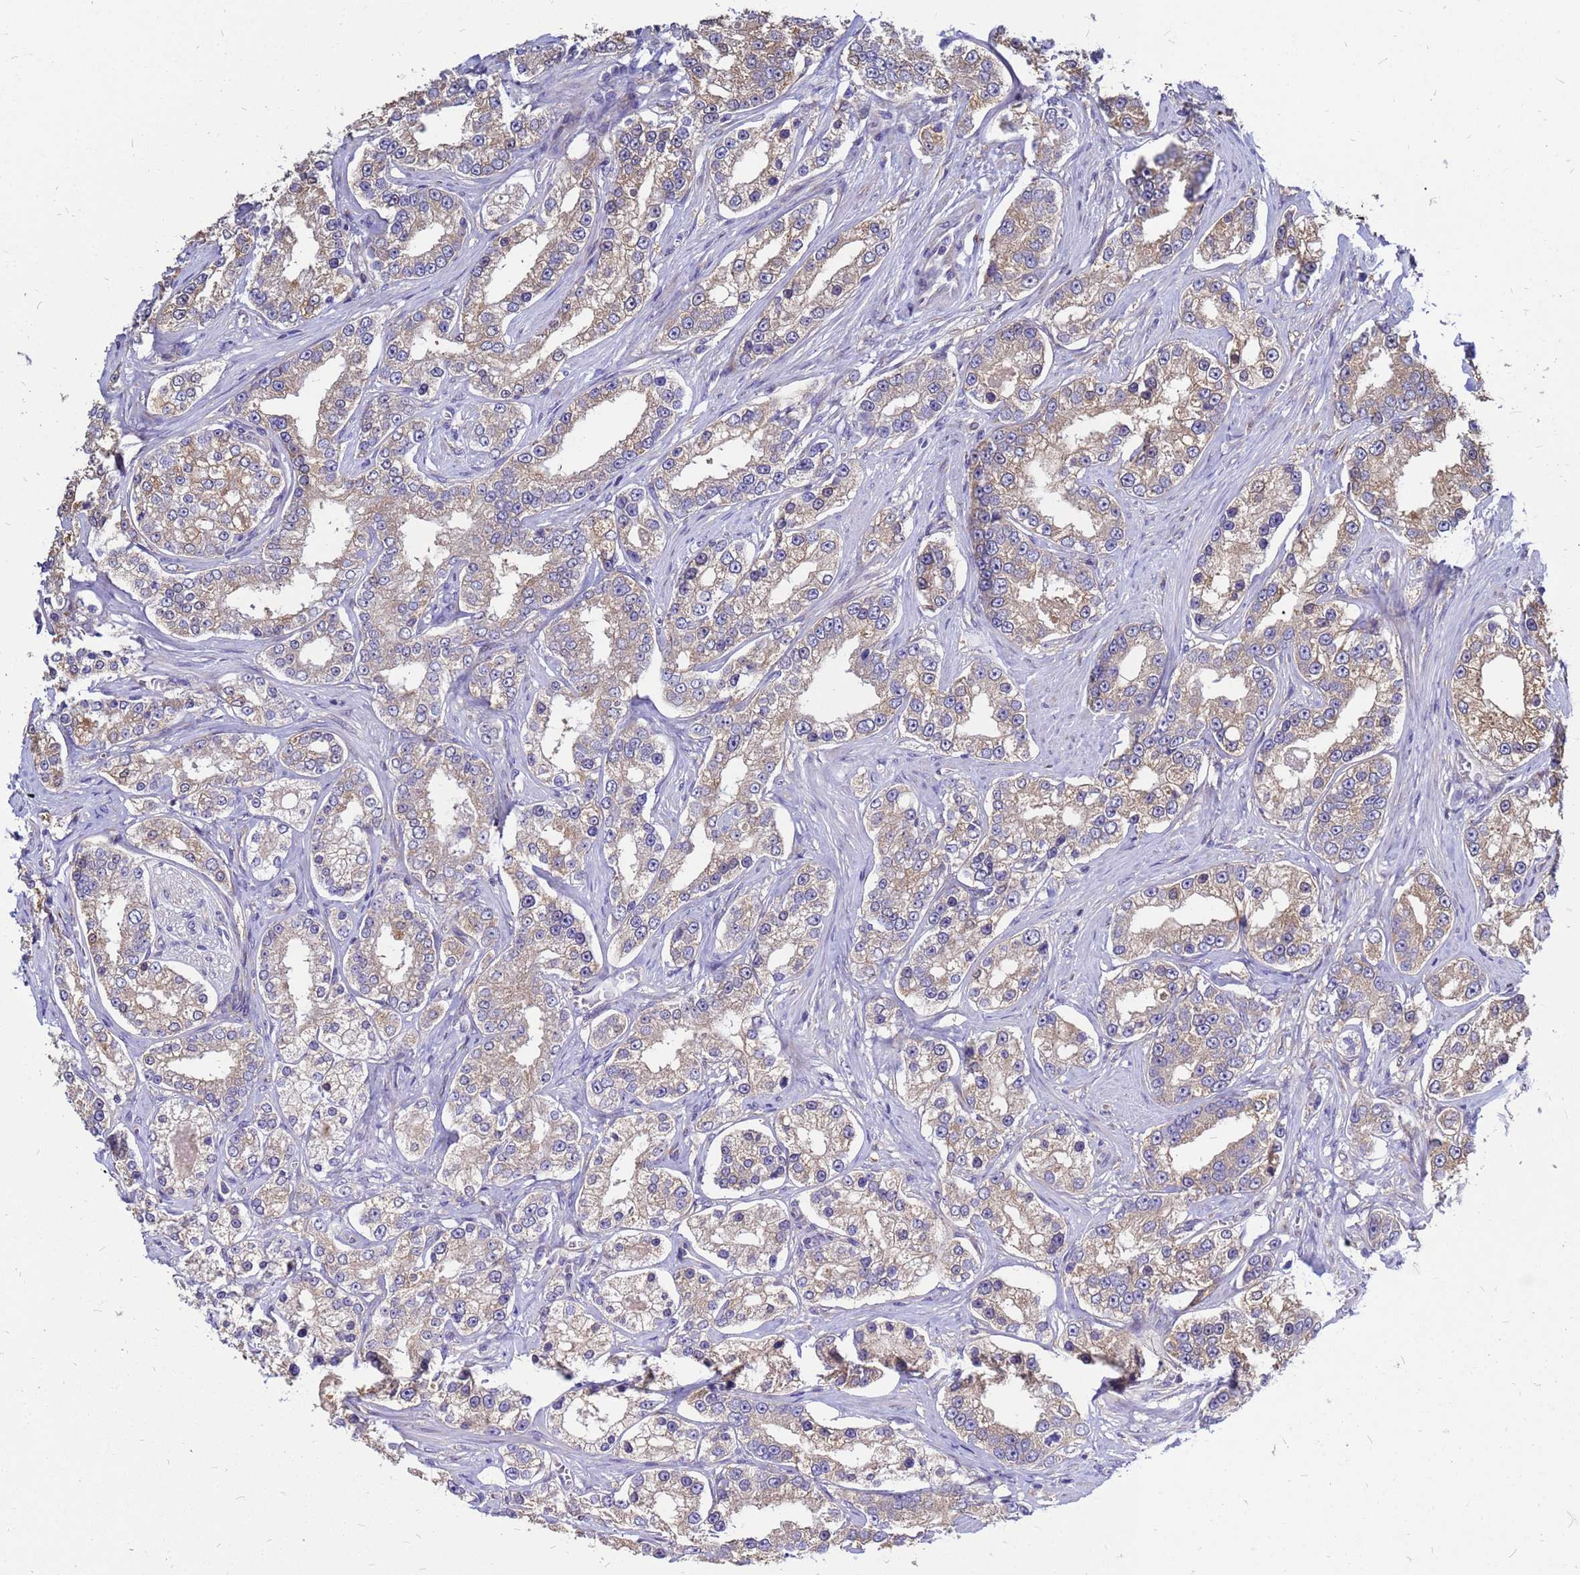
{"staining": {"intensity": "weak", "quantity": ">75%", "location": "cytoplasmic/membranous"}, "tissue": "prostate cancer", "cell_type": "Tumor cells", "image_type": "cancer", "snomed": [{"axis": "morphology", "description": "Normal tissue, NOS"}, {"axis": "morphology", "description": "Adenocarcinoma, High grade"}, {"axis": "topography", "description": "Prostate"}], "caption": "A brown stain labels weak cytoplasmic/membranous expression of a protein in prostate adenocarcinoma (high-grade) tumor cells. The protein is stained brown, and the nuclei are stained in blue (DAB IHC with brightfield microscopy, high magnification).", "gene": "MOB2", "patient": {"sex": "male", "age": 83}}